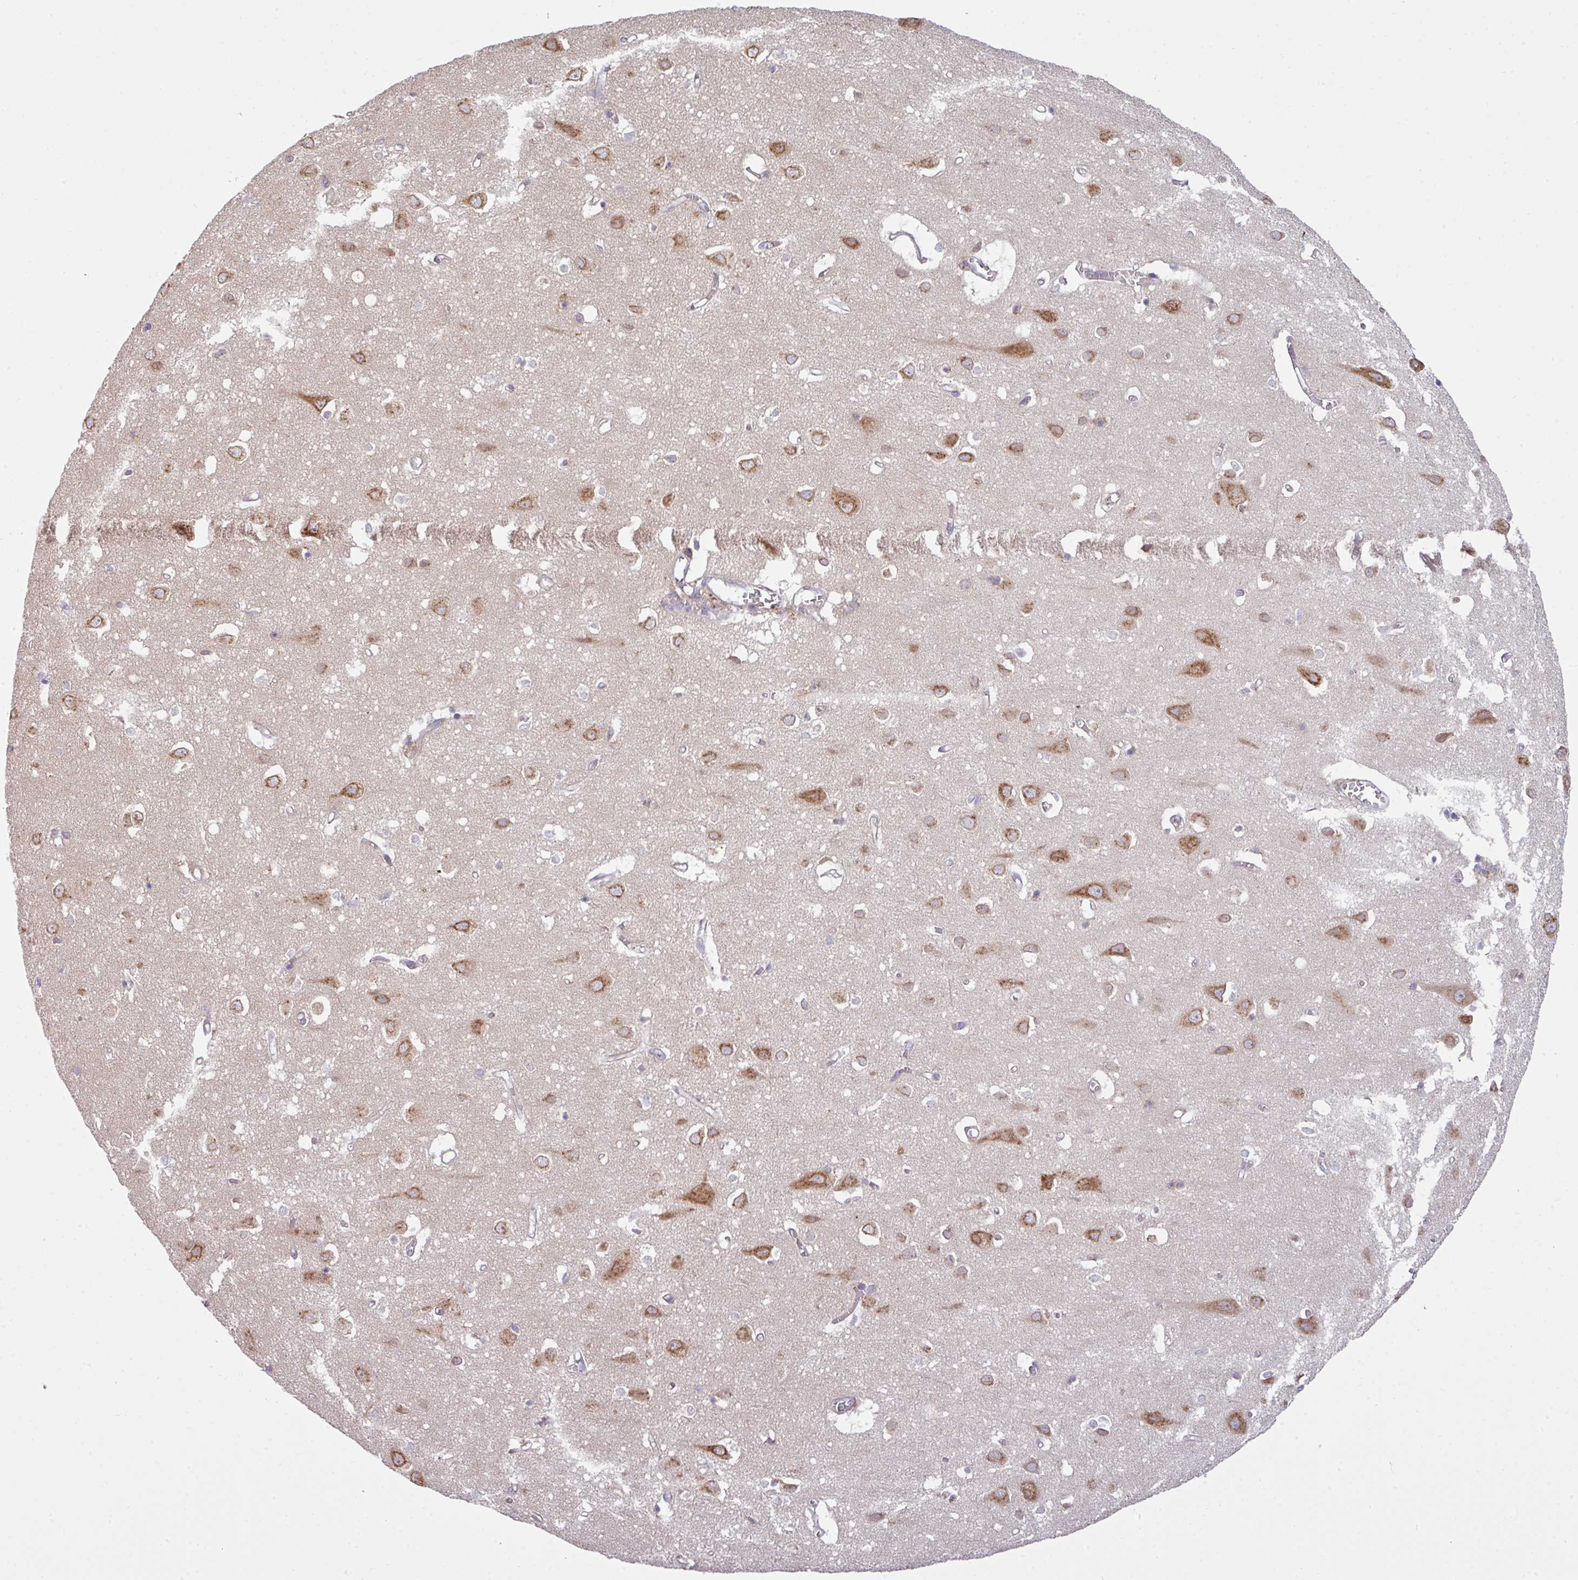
{"staining": {"intensity": "negative", "quantity": "none", "location": "none"}, "tissue": "cerebral cortex", "cell_type": "Endothelial cells", "image_type": "normal", "snomed": [{"axis": "morphology", "description": "Normal tissue, NOS"}, {"axis": "topography", "description": "Cerebral cortex"}], "caption": "Immunohistochemistry (IHC) image of benign human cerebral cortex stained for a protein (brown), which exhibits no staining in endothelial cells.", "gene": "VTI1A", "patient": {"sex": "male", "age": 70}}